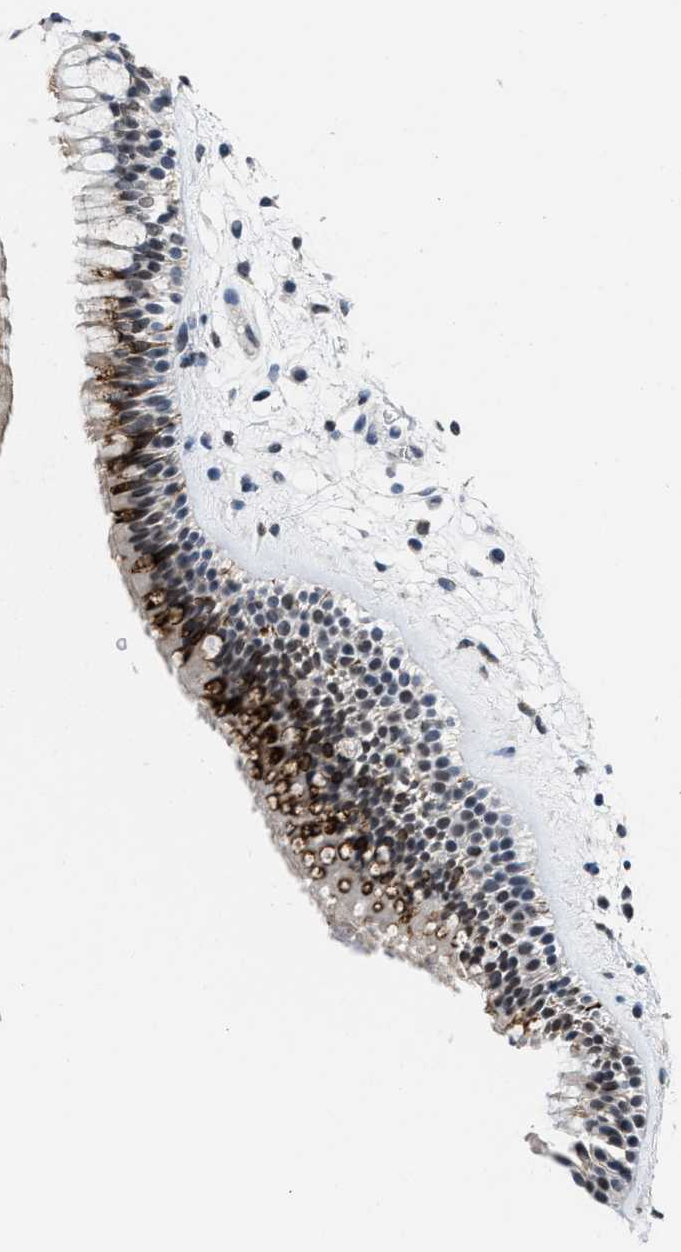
{"staining": {"intensity": "strong", "quantity": "25%-75%", "location": "cytoplasmic/membranous,nuclear"}, "tissue": "nasopharynx", "cell_type": "Respiratory epithelial cells", "image_type": "normal", "snomed": [{"axis": "morphology", "description": "Normal tissue, NOS"}, {"axis": "morphology", "description": "Inflammation, NOS"}, {"axis": "topography", "description": "Nasopharynx"}], "caption": "Immunohistochemical staining of unremarkable nasopharynx reveals 25%-75% levels of strong cytoplasmic/membranous,nuclear protein expression in about 25%-75% of respiratory epithelial cells.", "gene": "SUPT16H", "patient": {"sex": "male", "age": 48}}